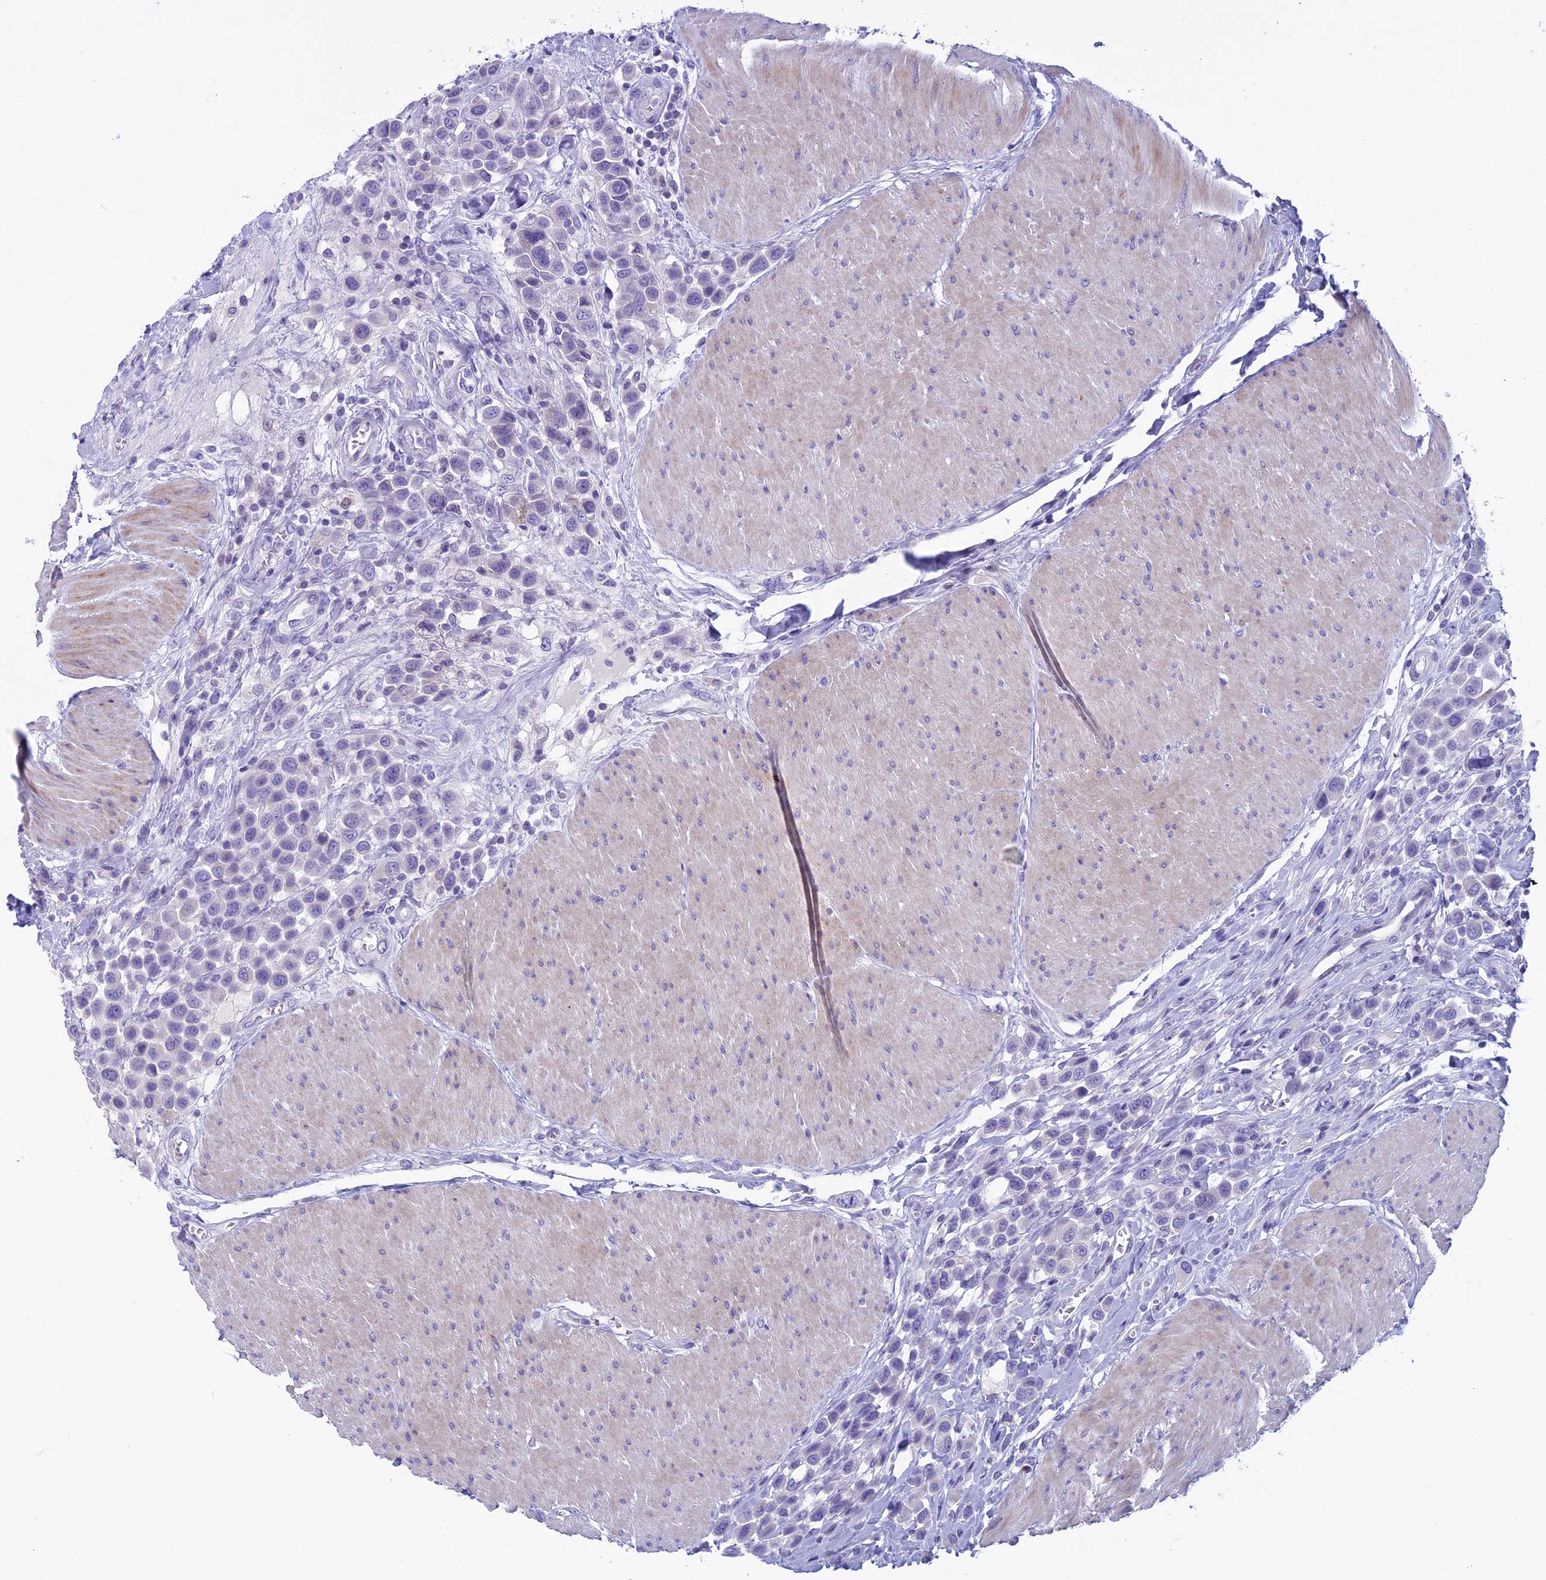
{"staining": {"intensity": "negative", "quantity": "none", "location": "none"}, "tissue": "urothelial cancer", "cell_type": "Tumor cells", "image_type": "cancer", "snomed": [{"axis": "morphology", "description": "Urothelial carcinoma, High grade"}, {"axis": "topography", "description": "Urinary bladder"}], "caption": "Immunohistochemical staining of urothelial cancer exhibits no significant positivity in tumor cells.", "gene": "ZNF563", "patient": {"sex": "male", "age": 50}}